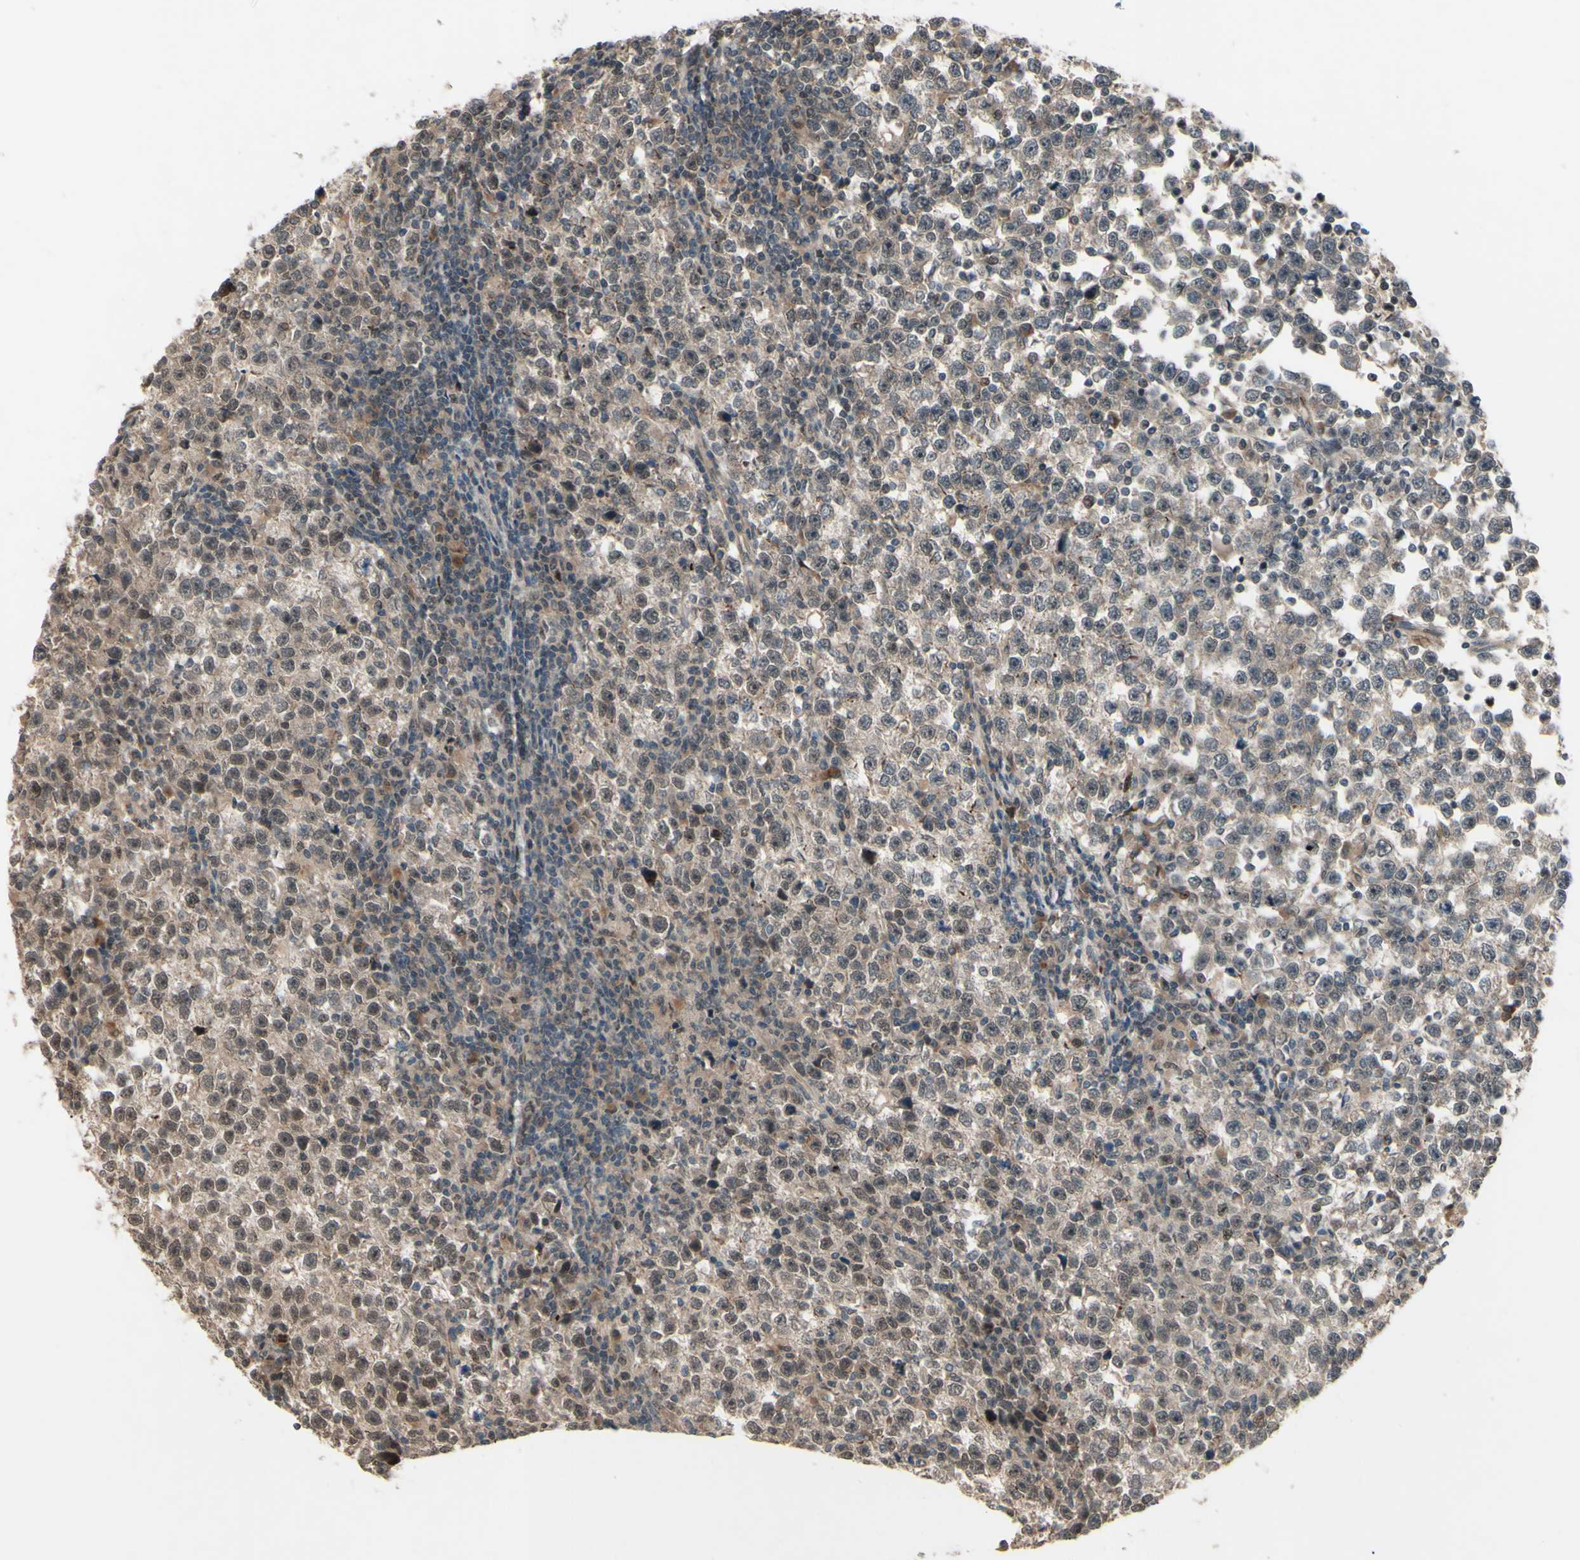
{"staining": {"intensity": "moderate", "quantity": ">75%", "location": "cytoplasmic/membranous,nuclear"}, "tissue": "testis cancer", "cell_type": "Tumor cells", "image_type": "cancer", "snomed": [{"axis": "morphology", "description": "Seminoma, NOS"}, {"axis": "topography", "description": "Testis"}], "caption": "High-power microscopy captured an immunohistochemistry histopathology image of testis cancer (seminoma), revealing moderate cytoplasmic/membranous and nuclear positivity in approximately >75% of tumor cells. The staining was performed using DAB (3,3'-diaminobenzidine), with brown indicating positive protein expression. Nuclei are stained blue with hematoxylin.", "gene": "MLF2", "patient": {"sex": "male", "age": 43}}